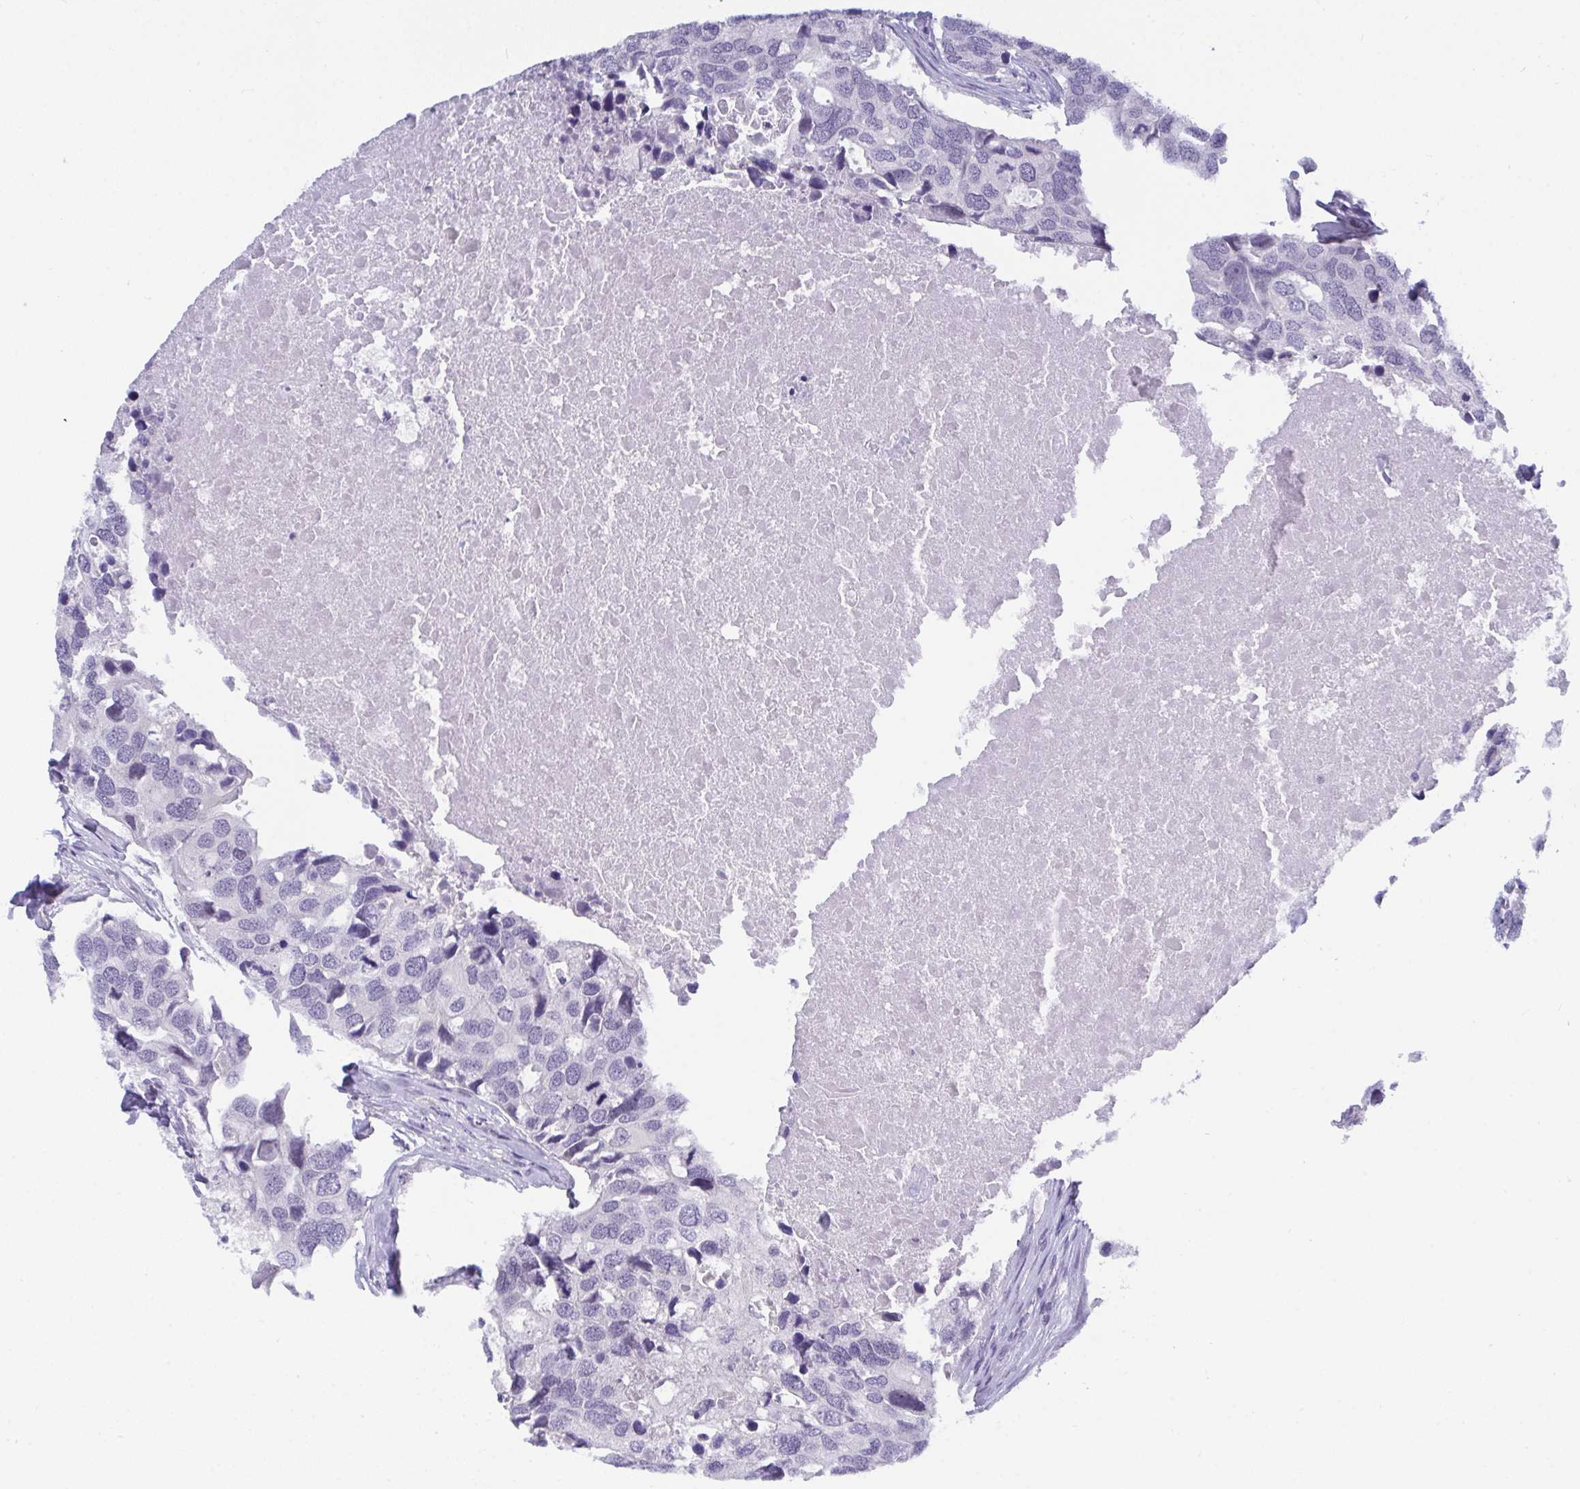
{"staining": {"intensity": "negative", "quantity": "none", "location": "none"}, "tissue": "breast cancer", "cell_type": "Tumor cells", "image_type": "cancer", "snomed": [{"axis": "morphology", "description": "Duct carcinoma"}, {"axis": "topography", "description": "Breast"}], "caption": "The histopathology image displays no significant positivity in tumor cells of infiltrating ductal carcinoma (breast).", "gene": "BMAL2", "patient": {"sex": "female", "age": 83}}